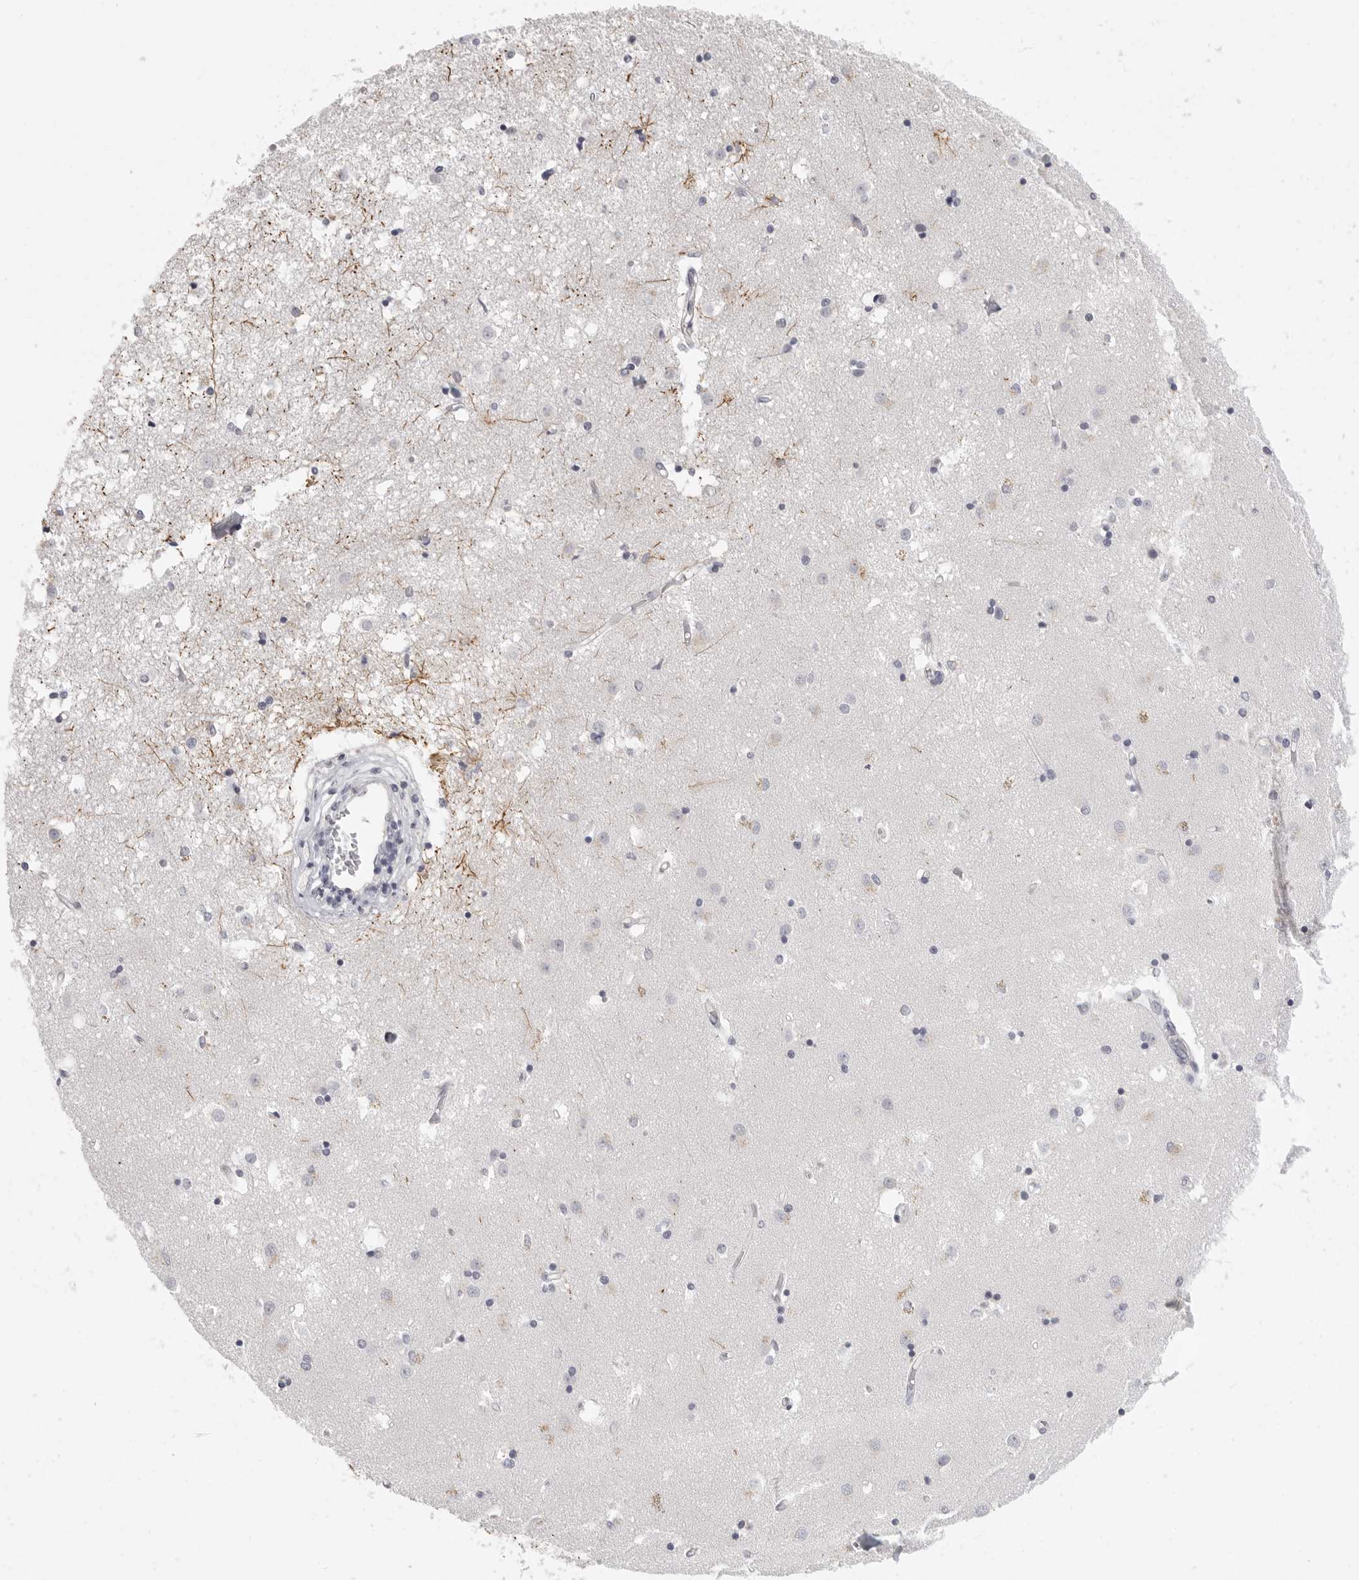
{"staining": {"intensity": "moderate", "quantity": "<25%", "location": "cytoplasmic/membranous"}, "tissue": "caudate", "cell_type": "Glial cells", "image_type": "normal", "snomed": [{"axis": "morphology", "description": "Normal tissue, NOS"}, {"axis": "topography", "description": "Lateral ventricle wall"}], "caption": "Human caudate stained with a brown dye demonstrates moderate cytoplasmic/membranous positive staining in approximately <25% of glial cells.", "gene": "HMGCS2", "patient": {"sex": "male", "age": 45}}